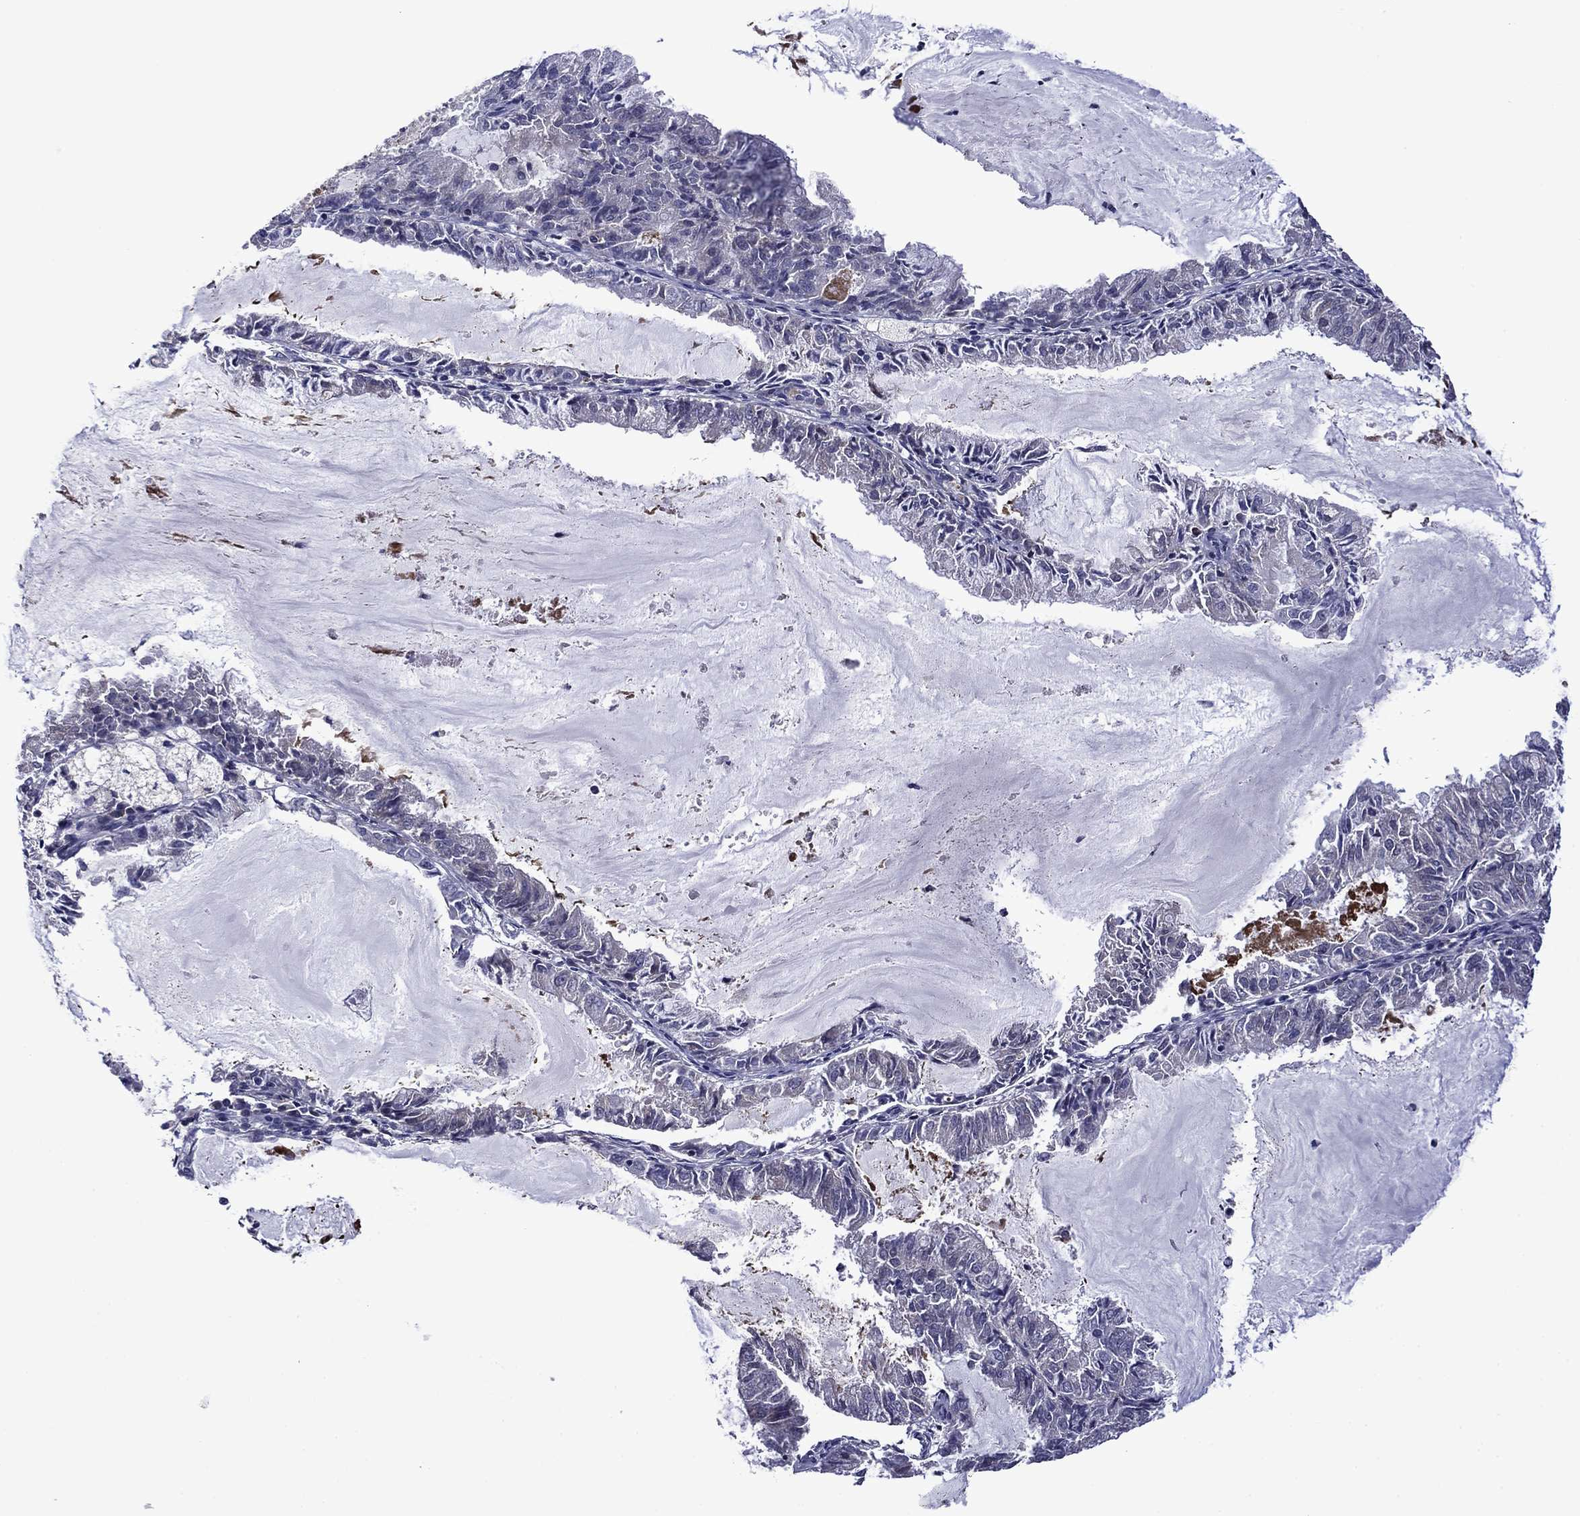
{"staining": {"intensity": "negative", "quantity": "none", "location": "none"}, "tissue": "endometrial cancer", "cell_type": "Tumor cells", "image_type": "cancer", "snomed": [{"axis": "morphology", "description": "Adenocarcinoma, NOS"}, {"axis": "topography", "description": "Endometrium"}], "caption": "This is an immunohistochemistry (IHC) image of adenocarcinoma (endometrial). There is no expression in tumor cells.", "gene": "HSPG2", "patient": {"sex": "female", "age": 57}}